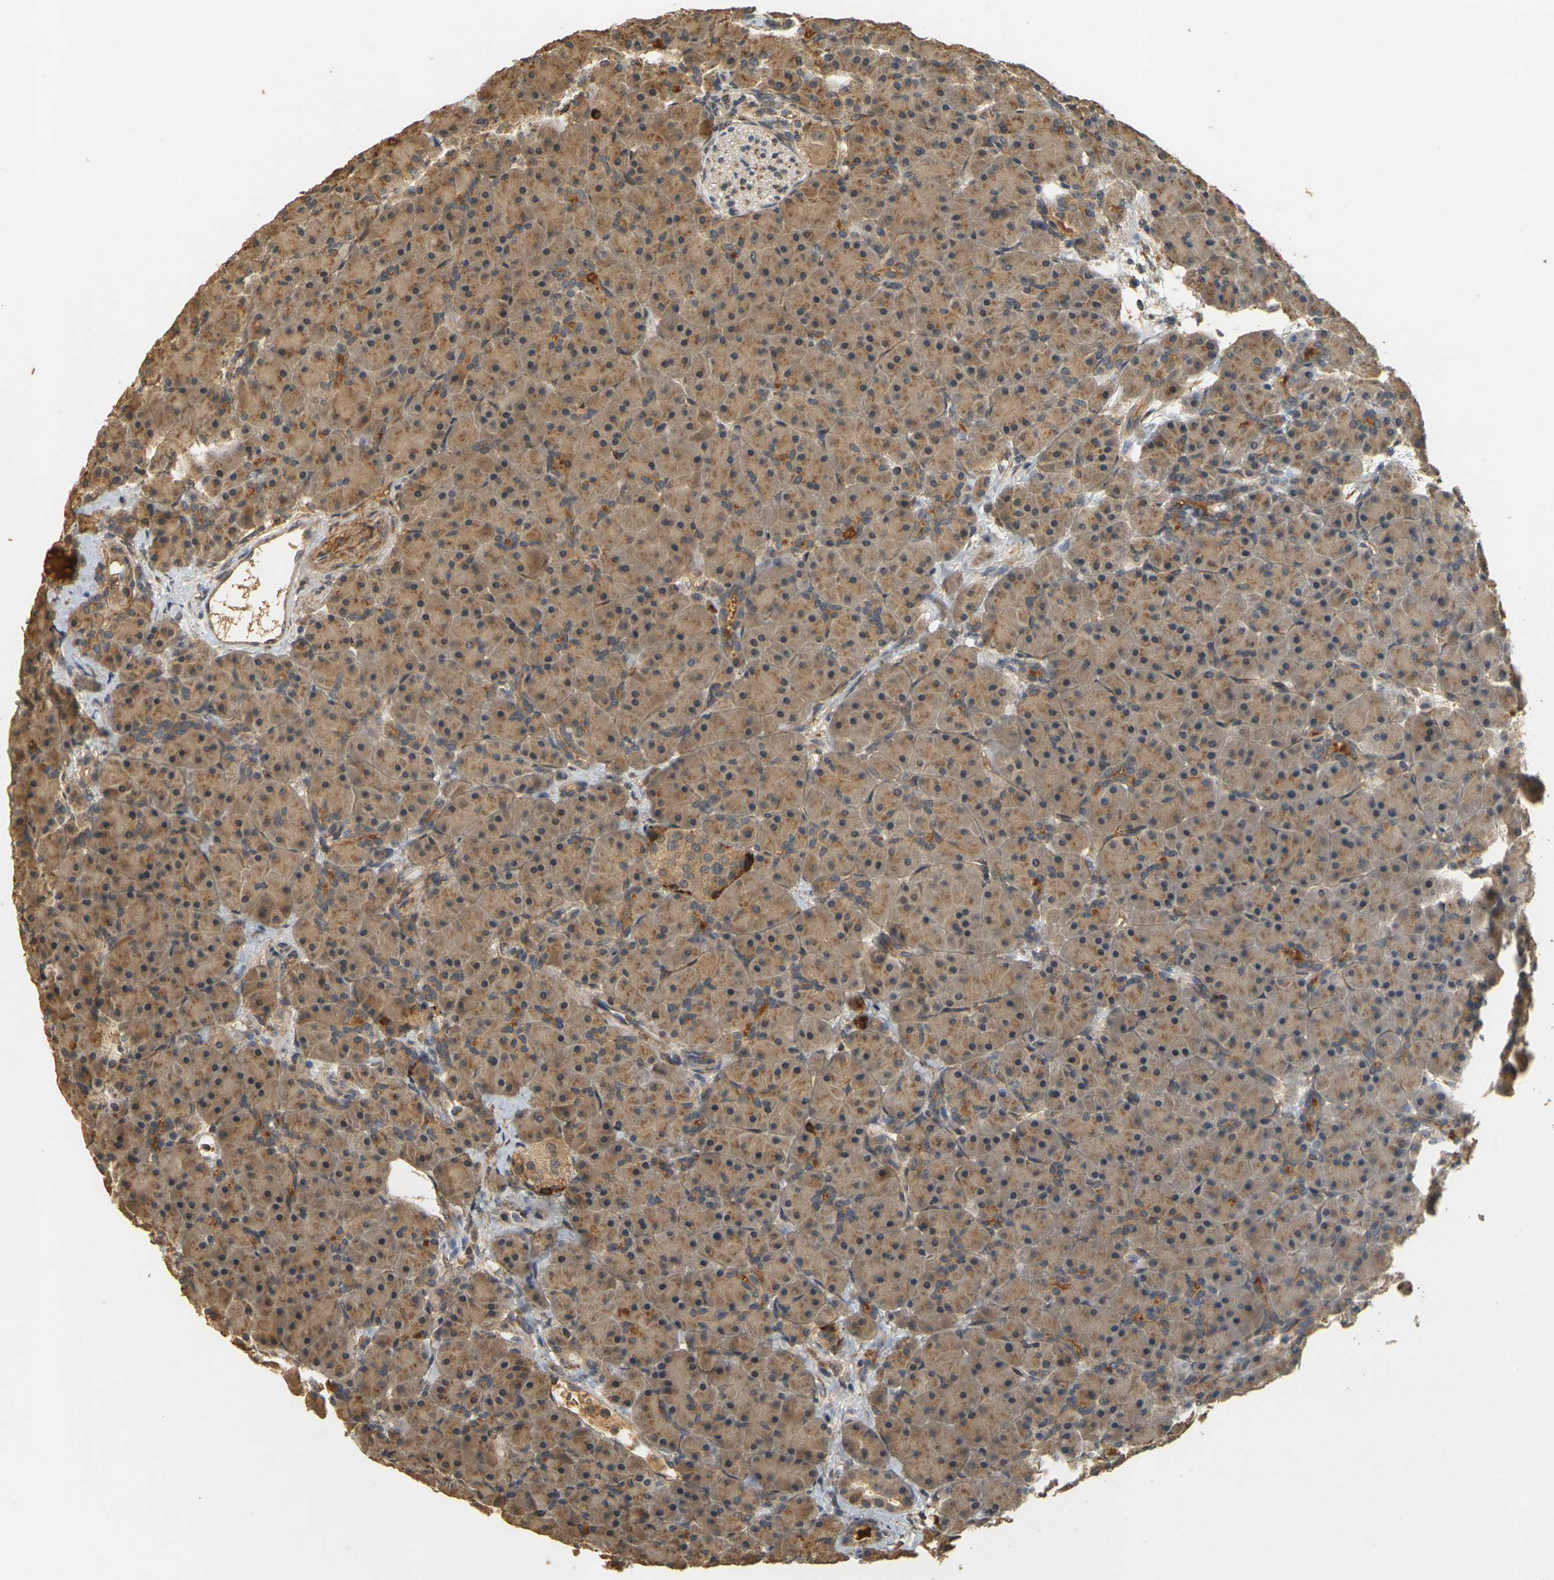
{"staining": {"intensity": "moderate", "quantity": ">75%", "location": "cytoplasmic/membranous"}, "tissue": "pancreas", "cell_type": "Exocrine glandular cells", "image_type": "normal", "snomed": [{"axis": "morphology", "description": "Normal tissue, NOS"}, {"axis": "topography", "description": "Pancreas"}], "caption": "Protein analysis of unremarkable pancreas reveals moderate cytoplasmic/membranous expression in approximately >75% of exocrine glandular cells.", "gene": "MEGF9", "patient": {"sex": "male", "age": 66}}